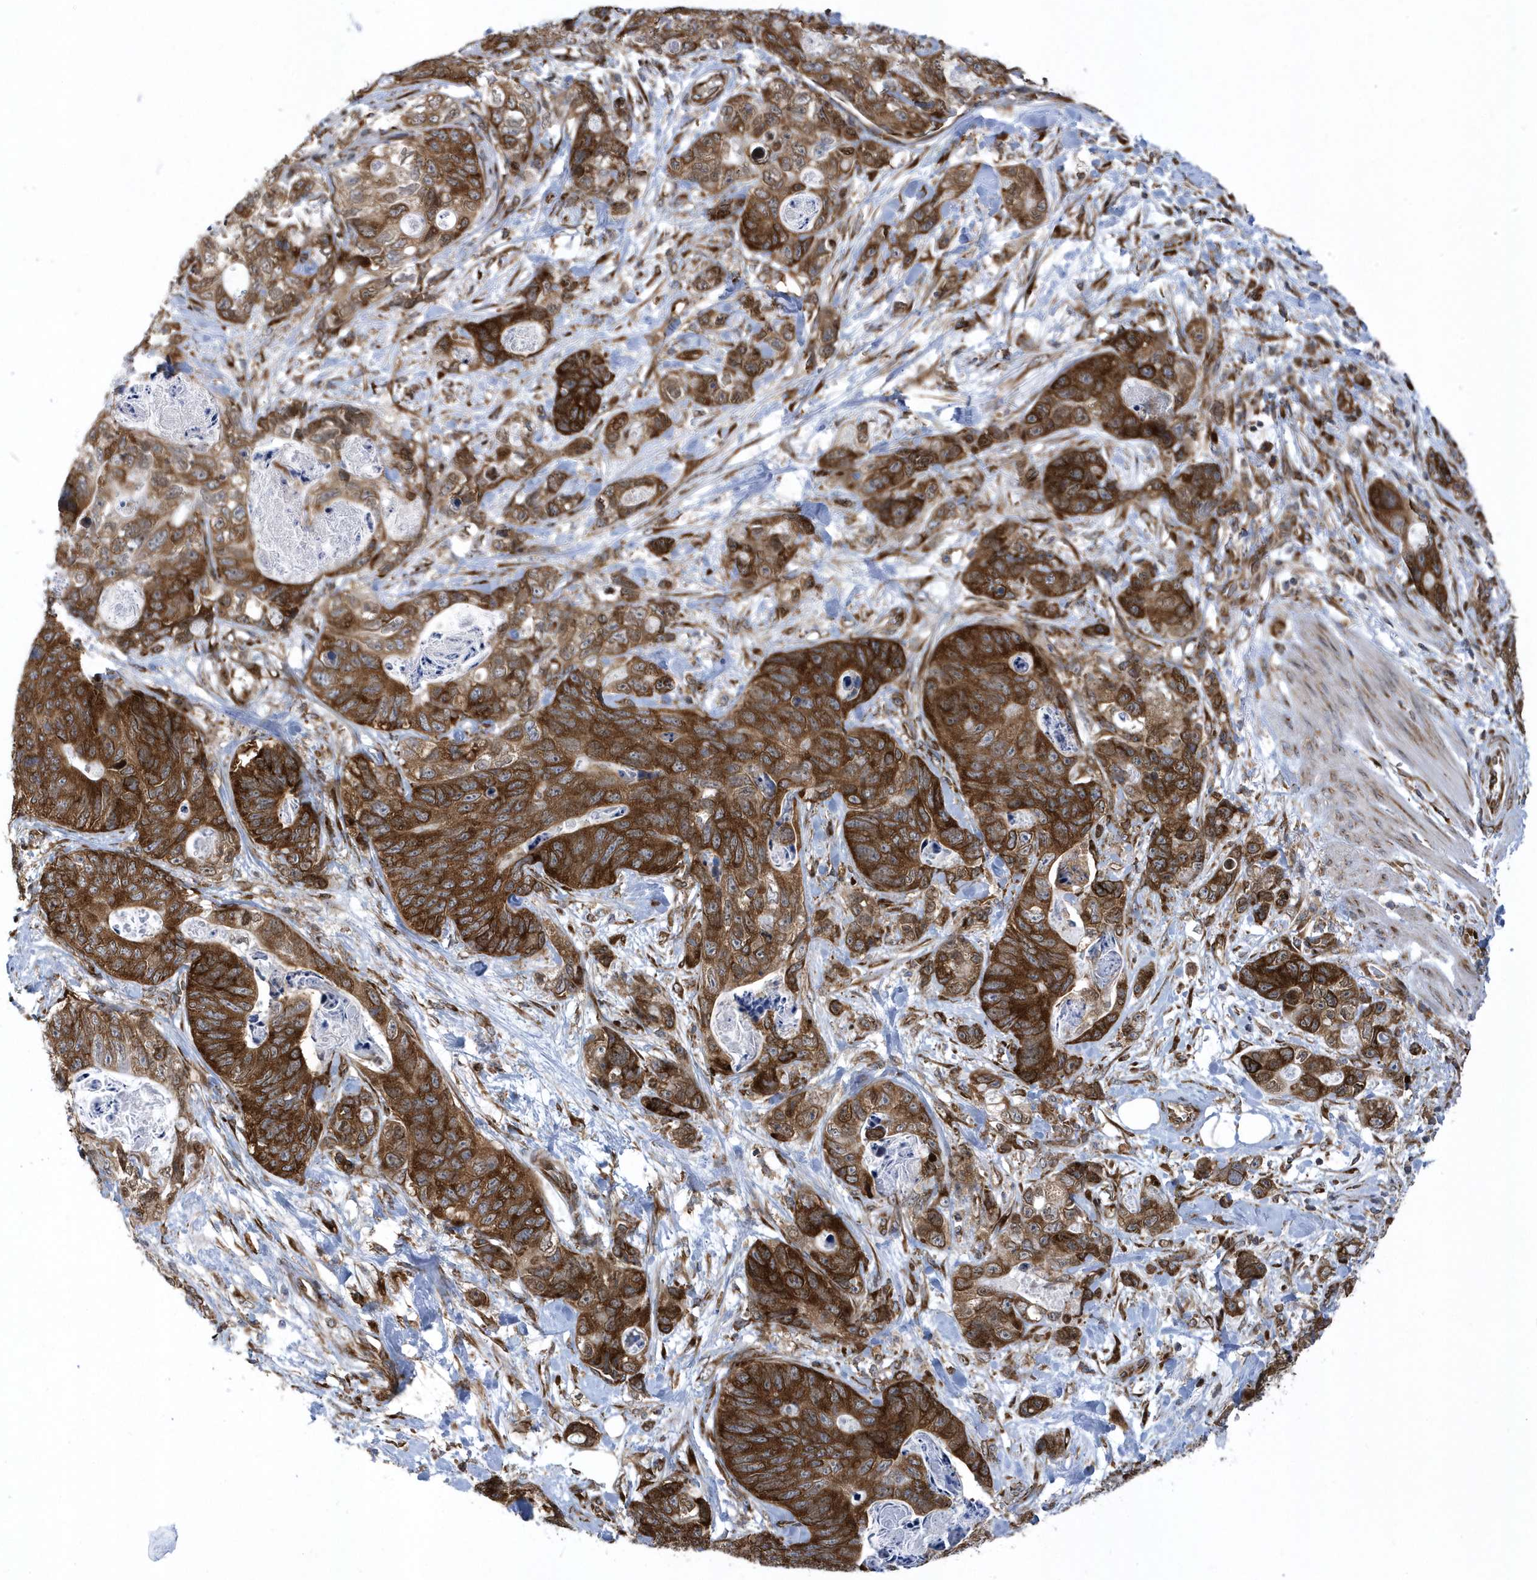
{"staining": {"intensity": "strong", "quantity": ">75%", "location": "cytoplasmic/membranous"}, "tissue": "stomach cancer", "cell_type": "Tumor cells", "image_type": "cancer", "snomed": [{"axis": "morphology", "description": "Normal tissue, NOS"}, {"axis": "morphology", "description": "Adenocarcinoma, NOS"}, {"axis": "topography", "description": "Stomach"}], "caption": "High-magnification brightfield microscopy of stomach cancer stained with DAB (brown) and counterstained with hematoxylin (blue). tumor cells exhibit strong cytoplasmic/membranous positivity is seen in about>75% of cells.", "gene": "PHF1", "patient": {"sex": "female", "age": 89}}